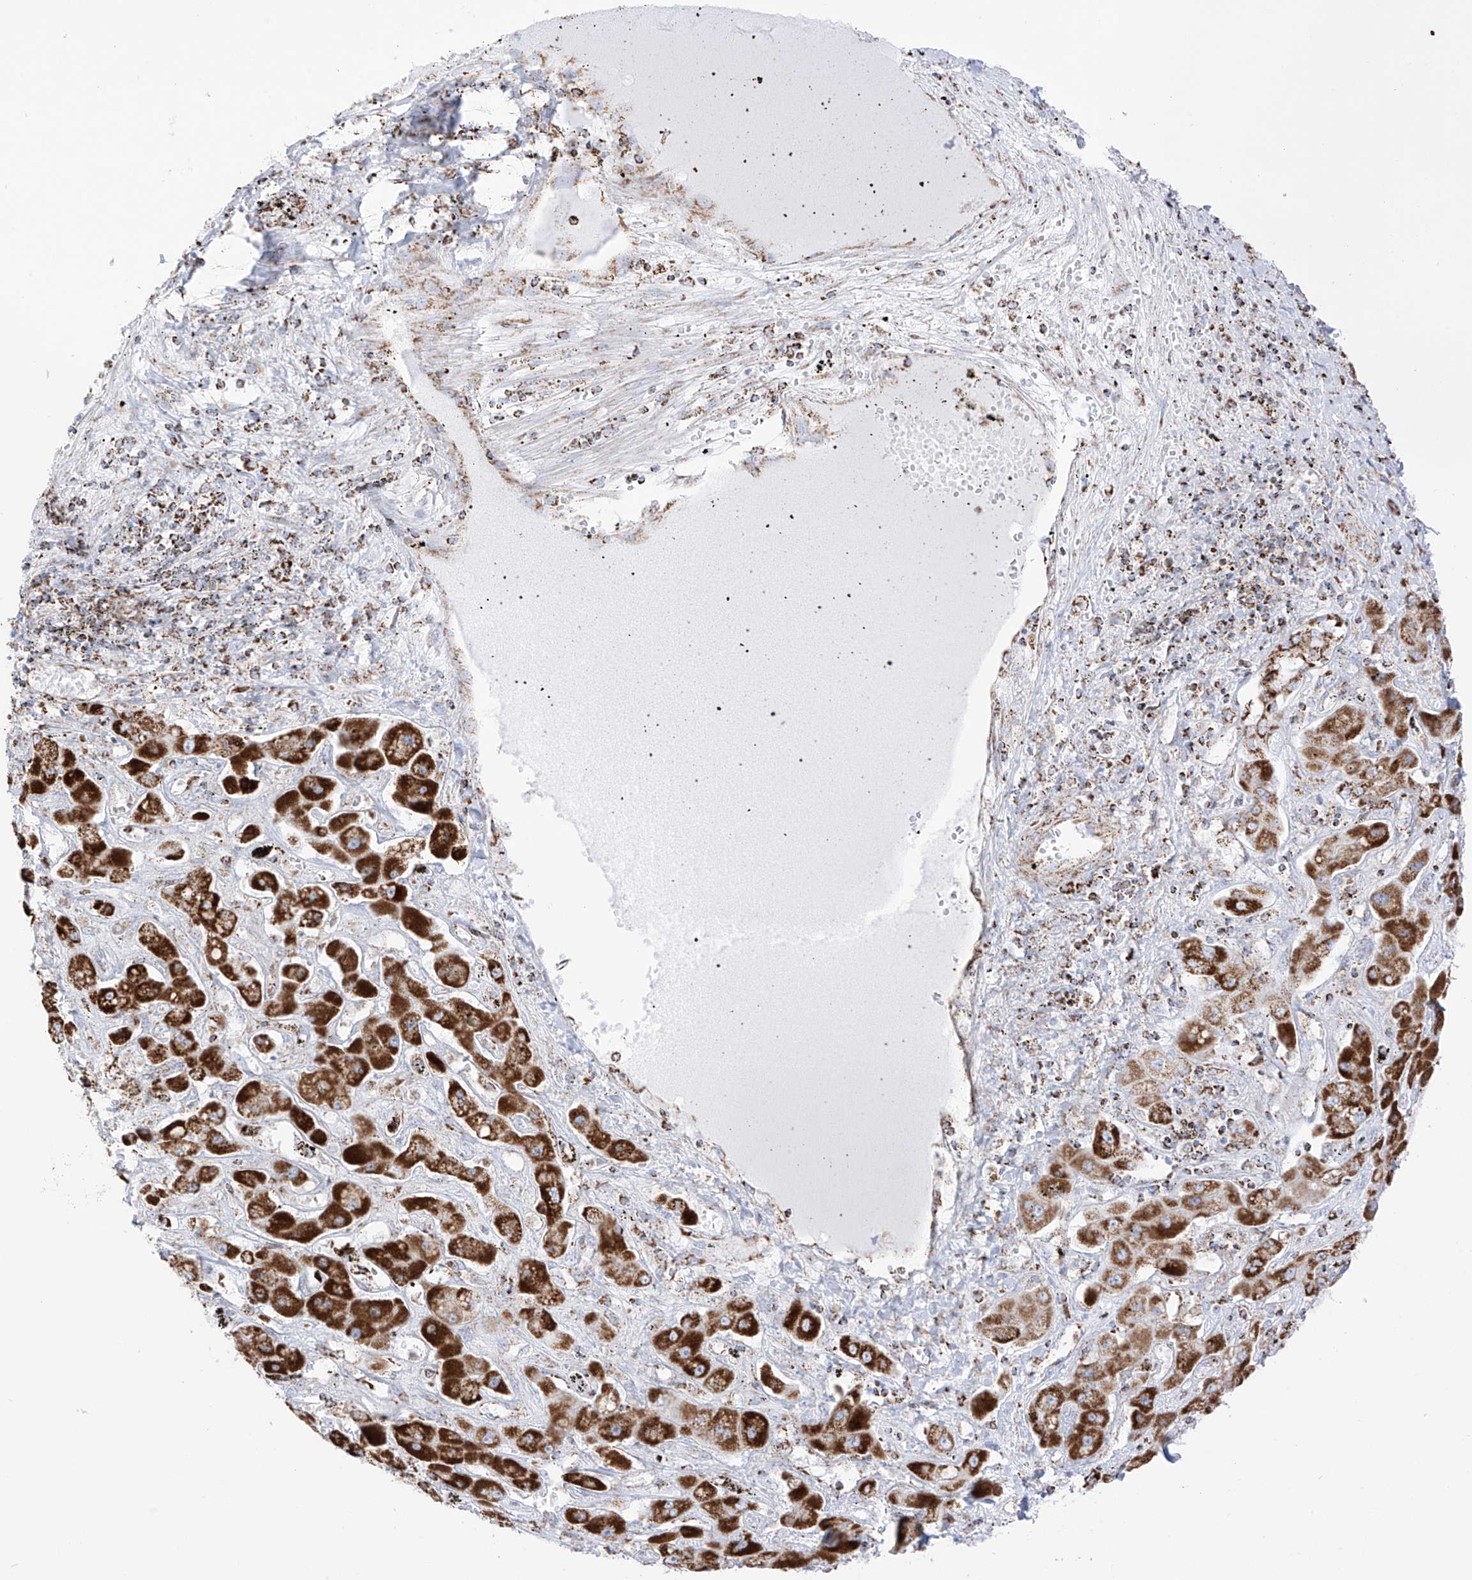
{"staining": {"intensity": "strong", "quantity": ">75%", "location": "cytoplasmic/membranous"}, "tissue": "liver cancer", "cell_type": "Tumor cells", "image_type": "cancer", "snomed": [{"axis": "morphology", "description": "Cholangiocarcinoma"}, {"axis": "topography", "description": "Liver"}], "caption": "Tumor cells display high levels of strong cytoplasmic/membranous positivity in about >75% of cells in human cholangiocarcinoma (liver).", "gene": "XKR3", "patient": {"sex": "male", "age": 67}}